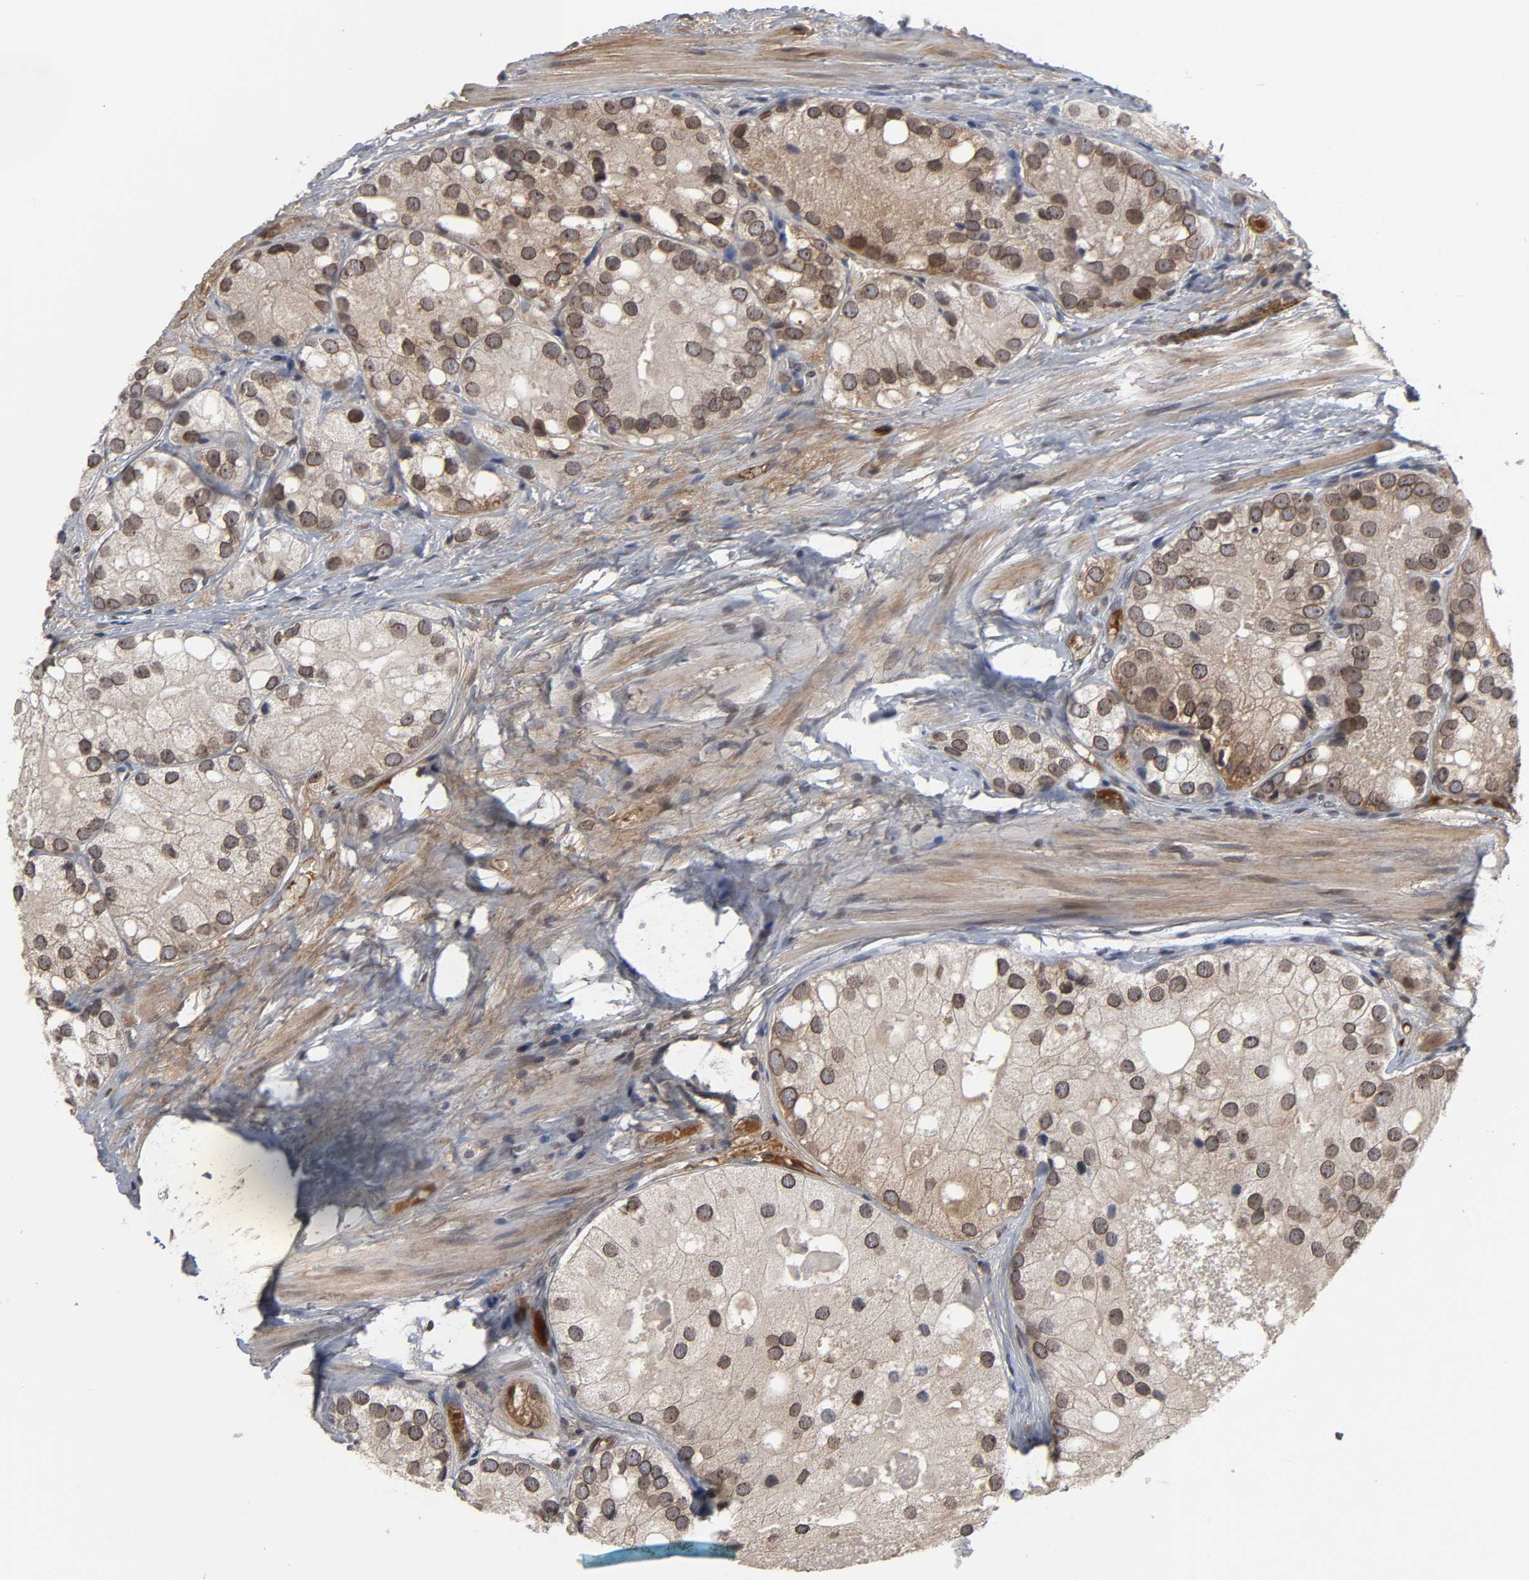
{"staining": {"intensity": "strong", "quantity": ">75%", "location": "cytoplasmic/membranous,nuclear"}, "tissue": "prostate cancer", "cell_type": "Tumor cells", "image_type": "cancer", "snomed": [{"axis": "morphology", "description": "Adenocarcinoma, Low grade"}, {"axis": "topography", "description": "Prostate"}], "caption": "Brown immunohistochemical staining in human prostate low-grade adenocarcinoma displays strong cytoplasmic/membranous and nuclear staining in approximately >75% of tumor cells. (IHC, brightfield microscopy, high magnification).", "gene": "CPN2", "patient": {"sex": "male", "age": 69}}